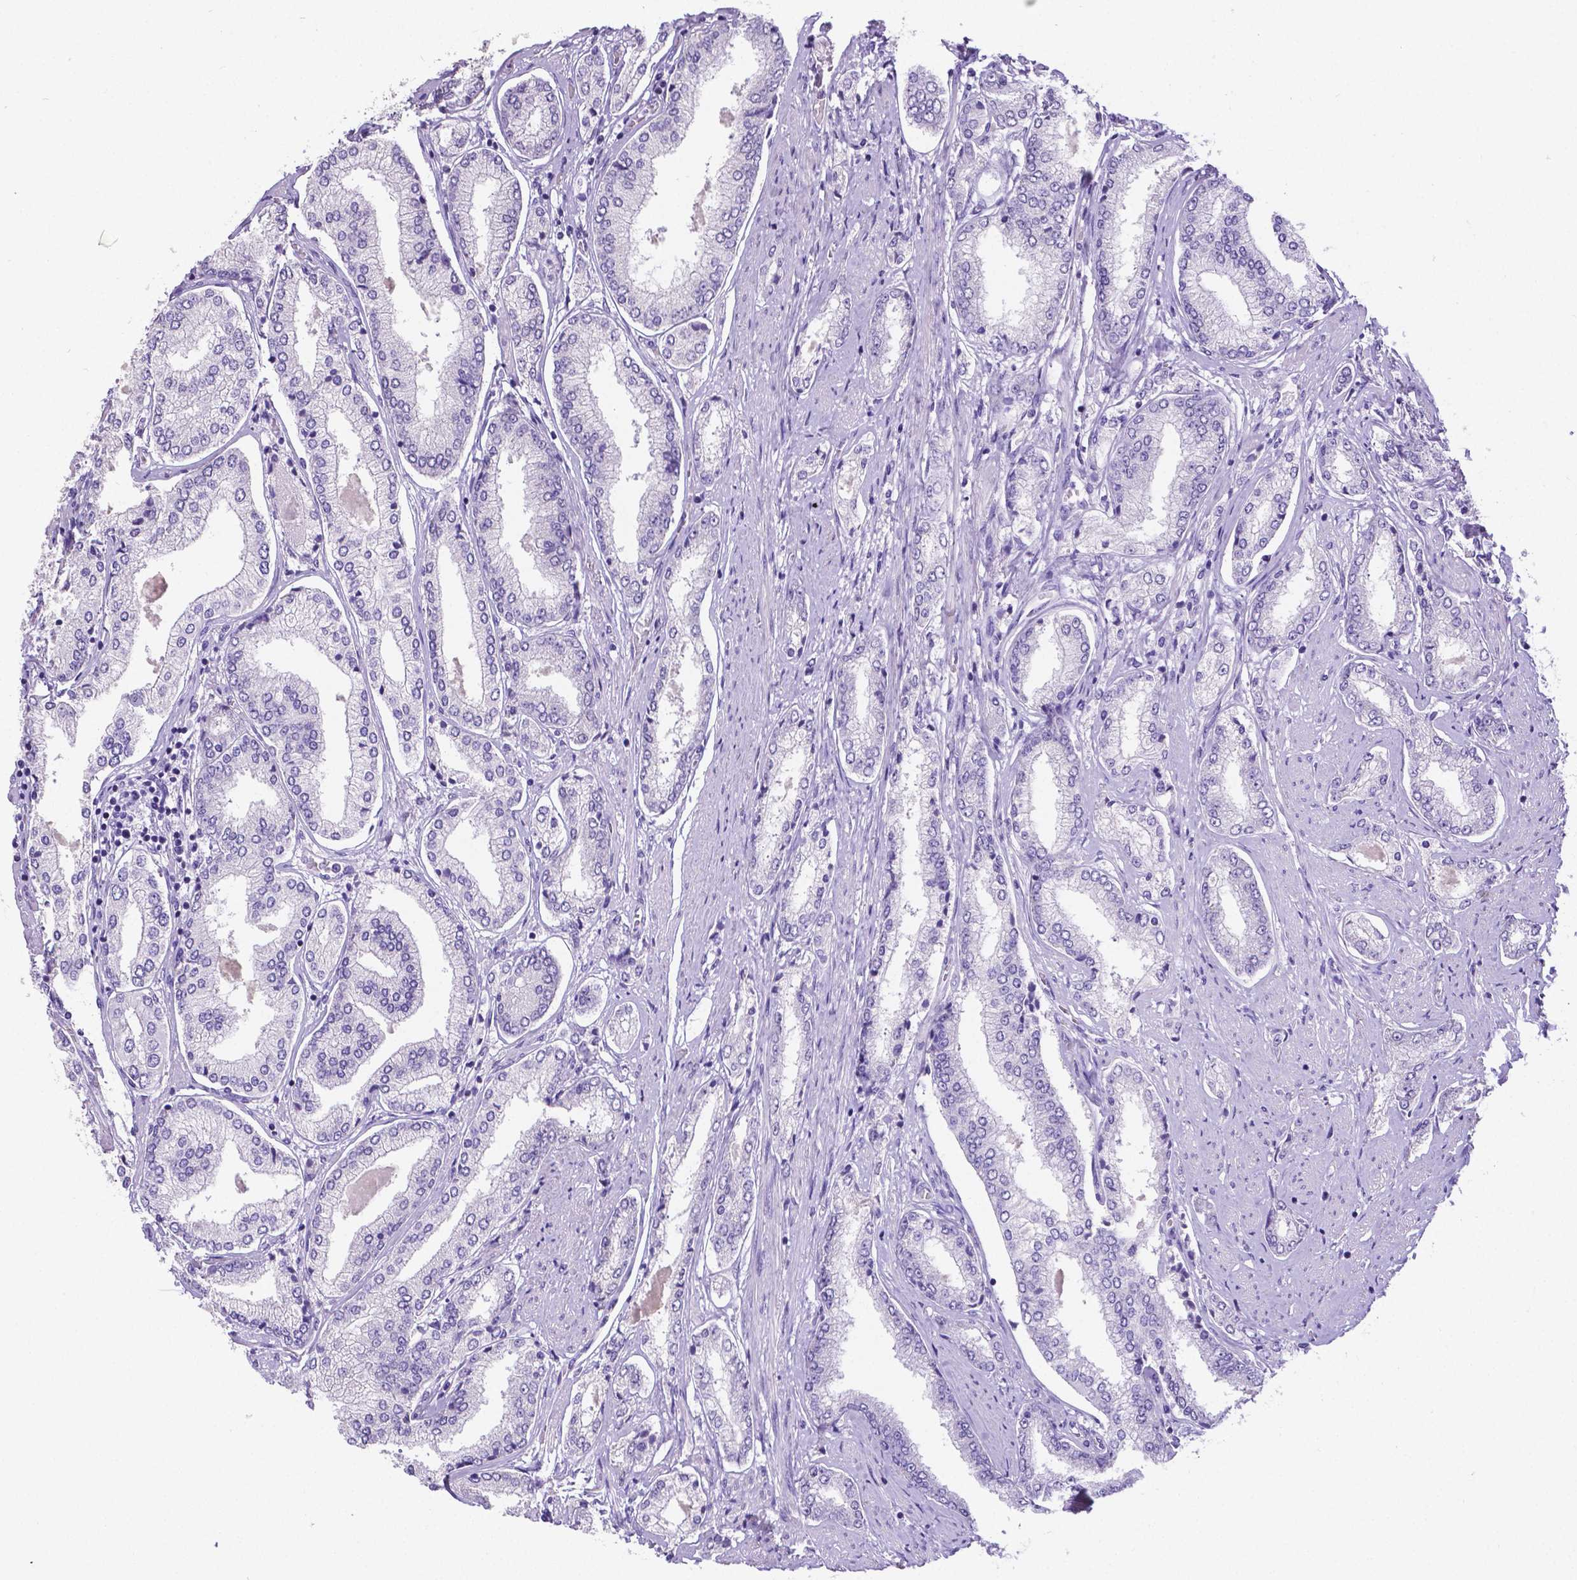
{"staining": {"intensity": "negative", "quantity": "none", "location": "none"}, "tissue": "prostate cancer", "cell_type": "Tumor cells", "image_type": "cancer", "snomed": [{"axis": "morphology", "description": "Adenocarcinoma, NOS"}, {"axis": "topography", "description": "Prostate"}], "caption": "Immunohistochemistry (IHC) photomicrograph of neoplastic tissue: adenocarcinoma (prostate) stained with DAB exhibits no significant protein expression in tumor cells.", "gene": "SATB2", "patient": {"sex": "male", "age": 63}}